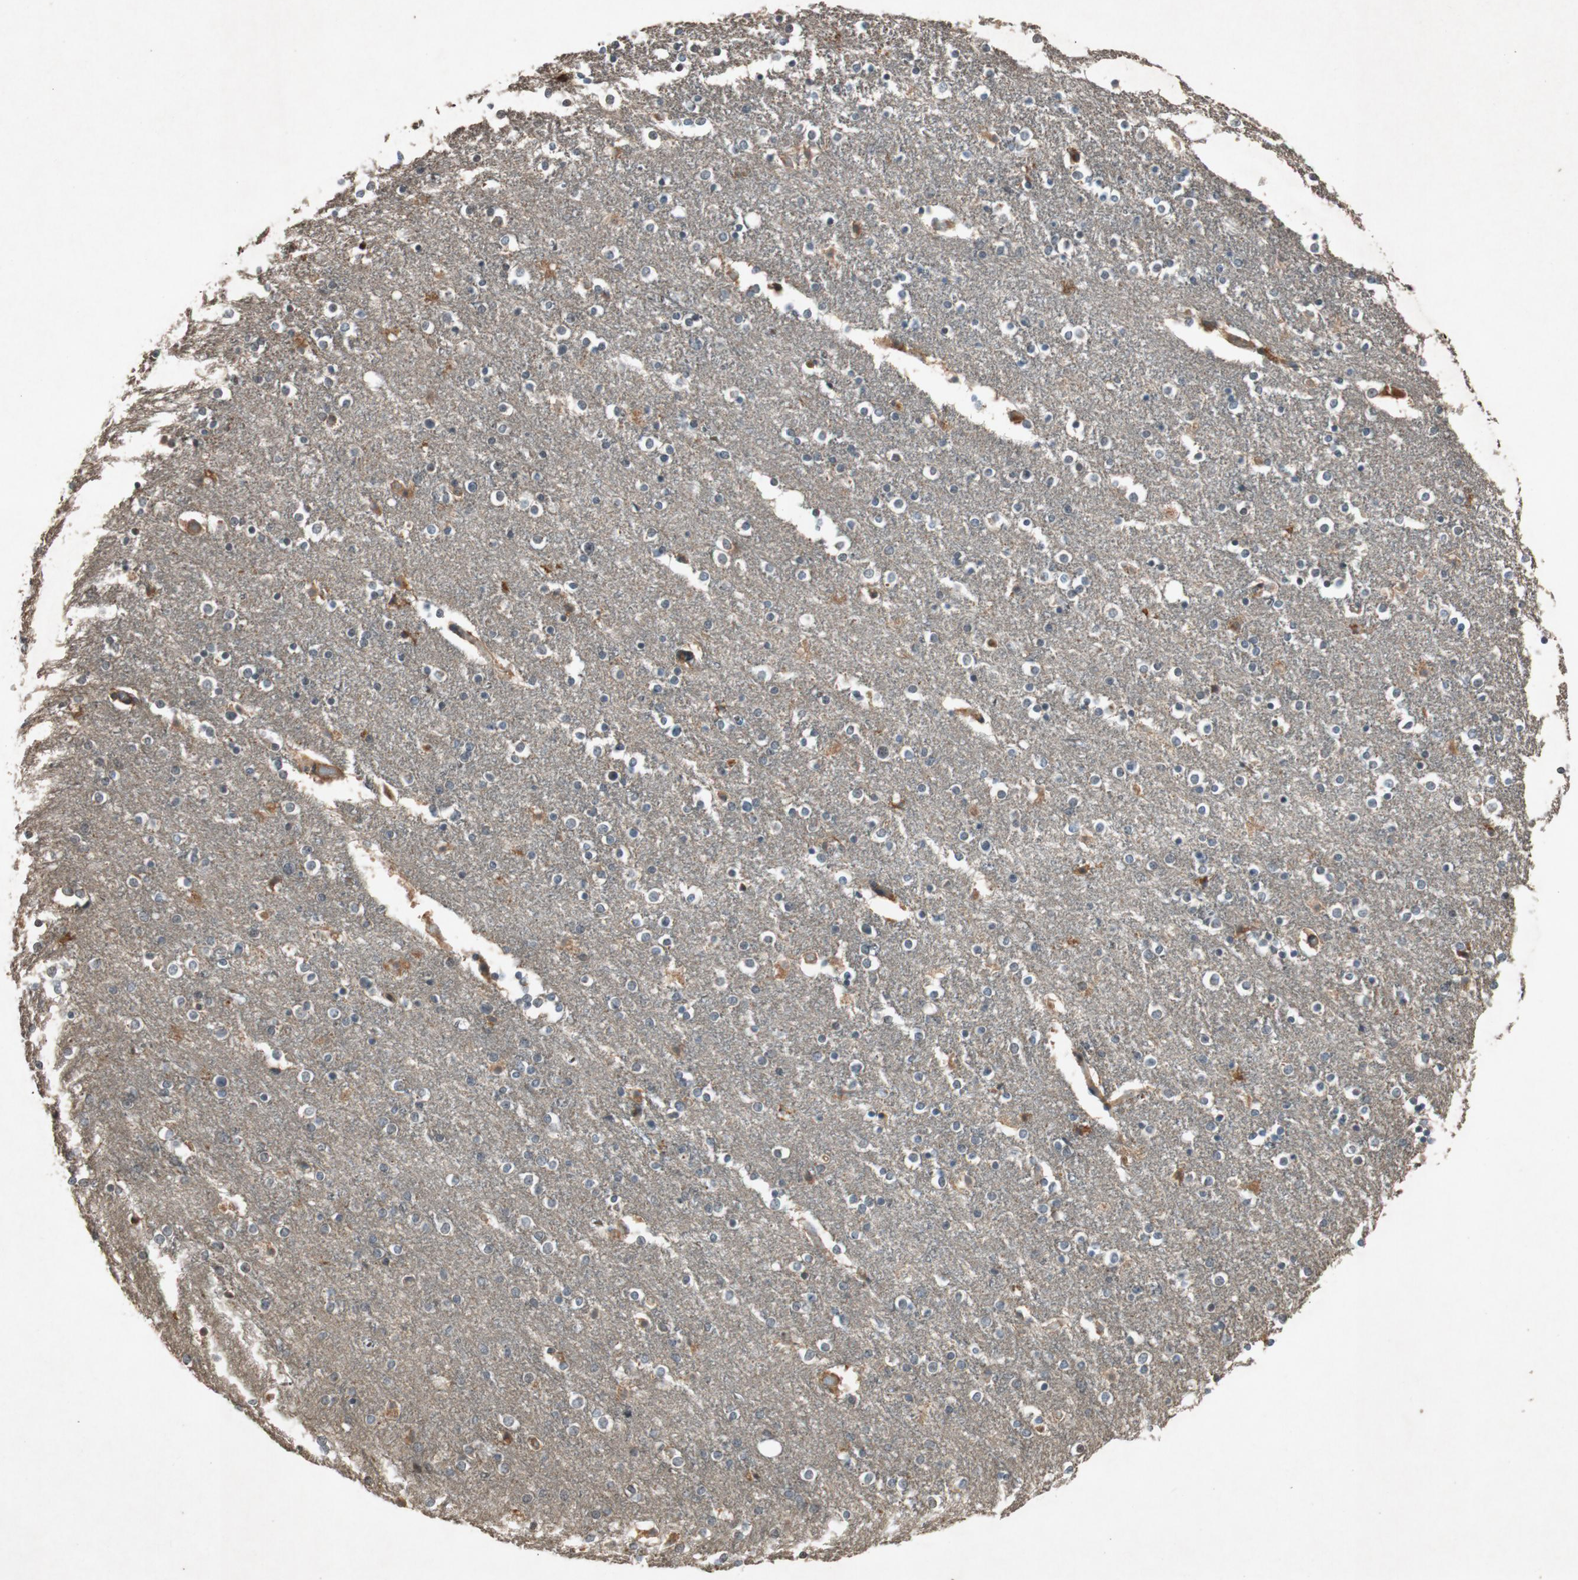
{"staining": {"intensity": "negative", "quantity": "none", "location": "none"}, "tissue": "caudate", "cell_type": "Glial cells", "image_type": "normal", "snomed": [{"axis": "morphology", "description": "Normal tissue, NOS"}, {"axis": "topography", "description": "Lateral ventricle wall"}], "caption": "Histopathology image shows no protein positivity in glial cells of benign caudate. (DAB (3,3'-diaminobenzidine) immunohistochemistry (IHC) with hematoxylin counter stain).", "gene": "ATP2C1", "patient": {"sex": "female", "age": 54}}